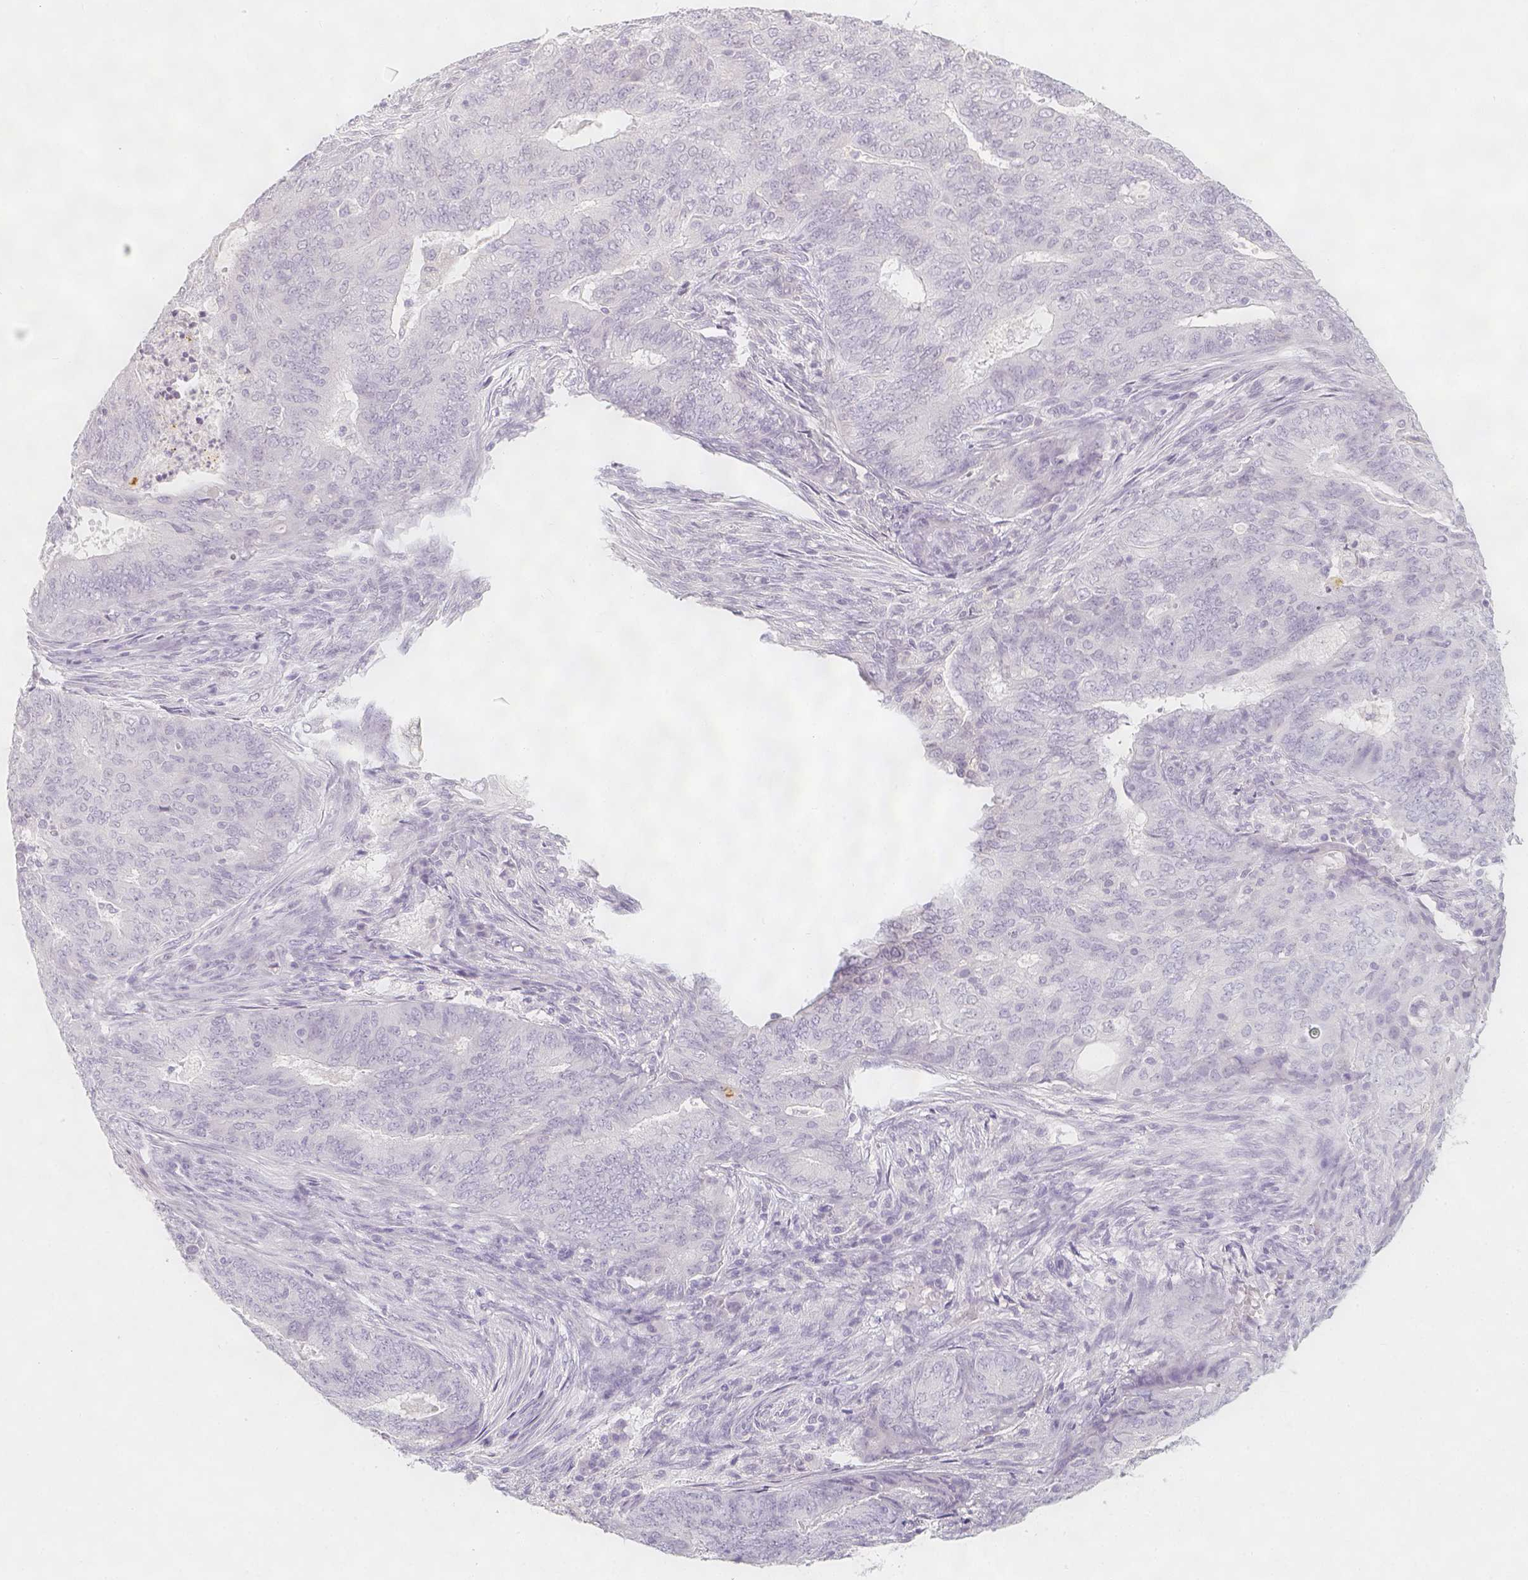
{"staining": {"intensity": "negative", "quantity": "none", "location": "none"}, "tissue": "endometrial cancer", "cell_type": "Tumor cells", "image_type": "cancer", "snomed": [{"axis": "morphology", "description": "Adenocarcinoma, NOS"}, {"axis": "topography", "description": "Endometrium"}], "caption": "Immunohistochemistry (IHC) of human endometrial cancer (adenocarcinoma) shows no positivity in tumor cells.", "gene": "SLC18A1", "patient": {"sex": "female", "age": 62}}